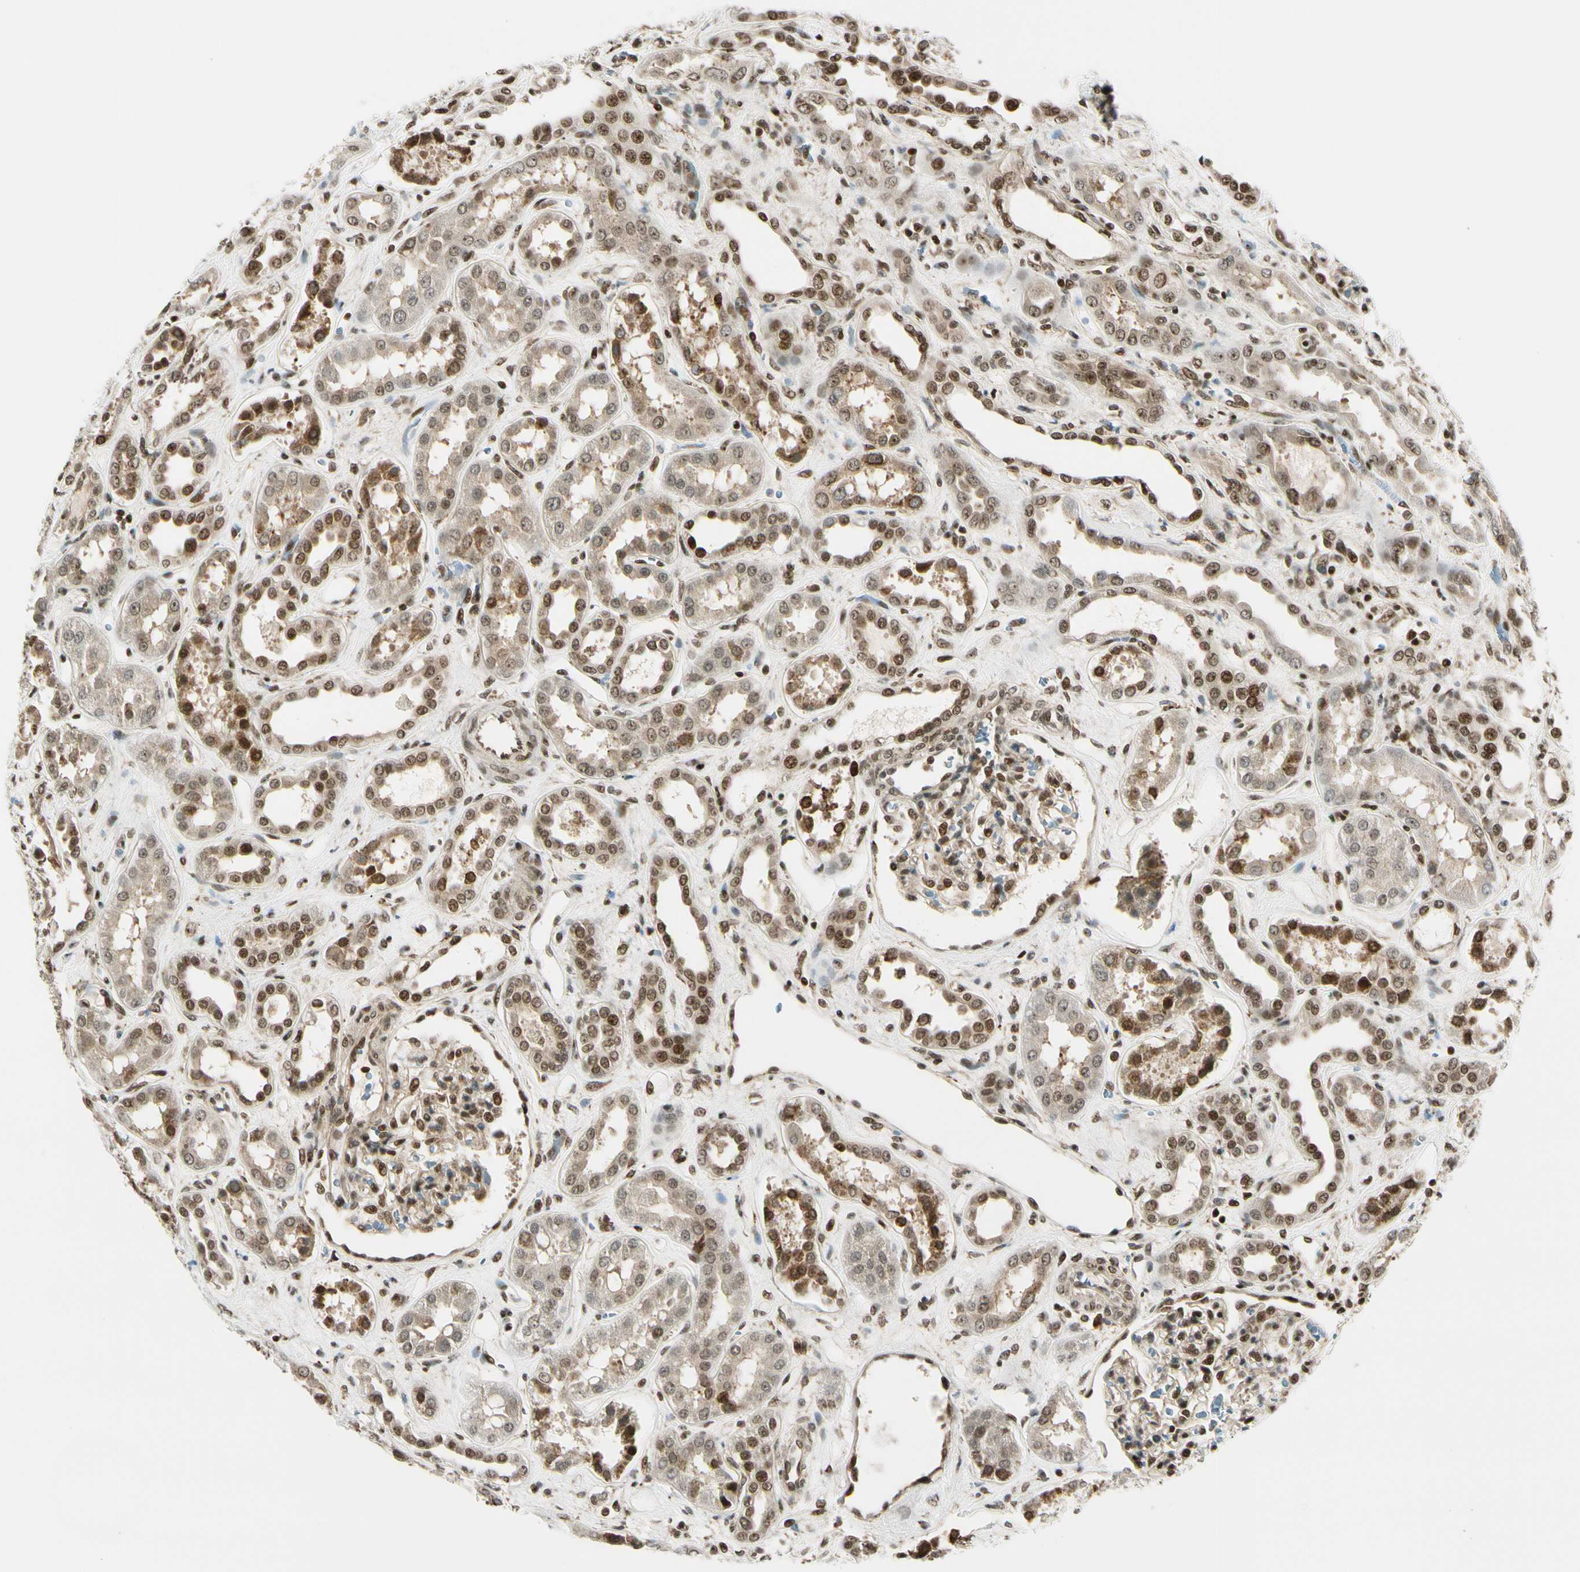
{"staining": {"intensity": "moderate", "quantity": "25%-75%", "location": "cytoplasmic/membranous"}, "tissue": "kidney", "cell_type": "Cells in glomeruli", "image_type": "normal", "snomed": [{"axis": "morphology", "description": "Normal tissue, NOS"}, {"axis": "topography", "description": "Kidney"}], "caption": "About 25%-75% of cells in glomeruli in unremarkable human kidney demonstrate moderate cytoplasmic/membranous protein positivity as visualized by brown immunohistochemical staining.", "gene": "DAXX", "patient": {"sex": "male", "age": 59}}